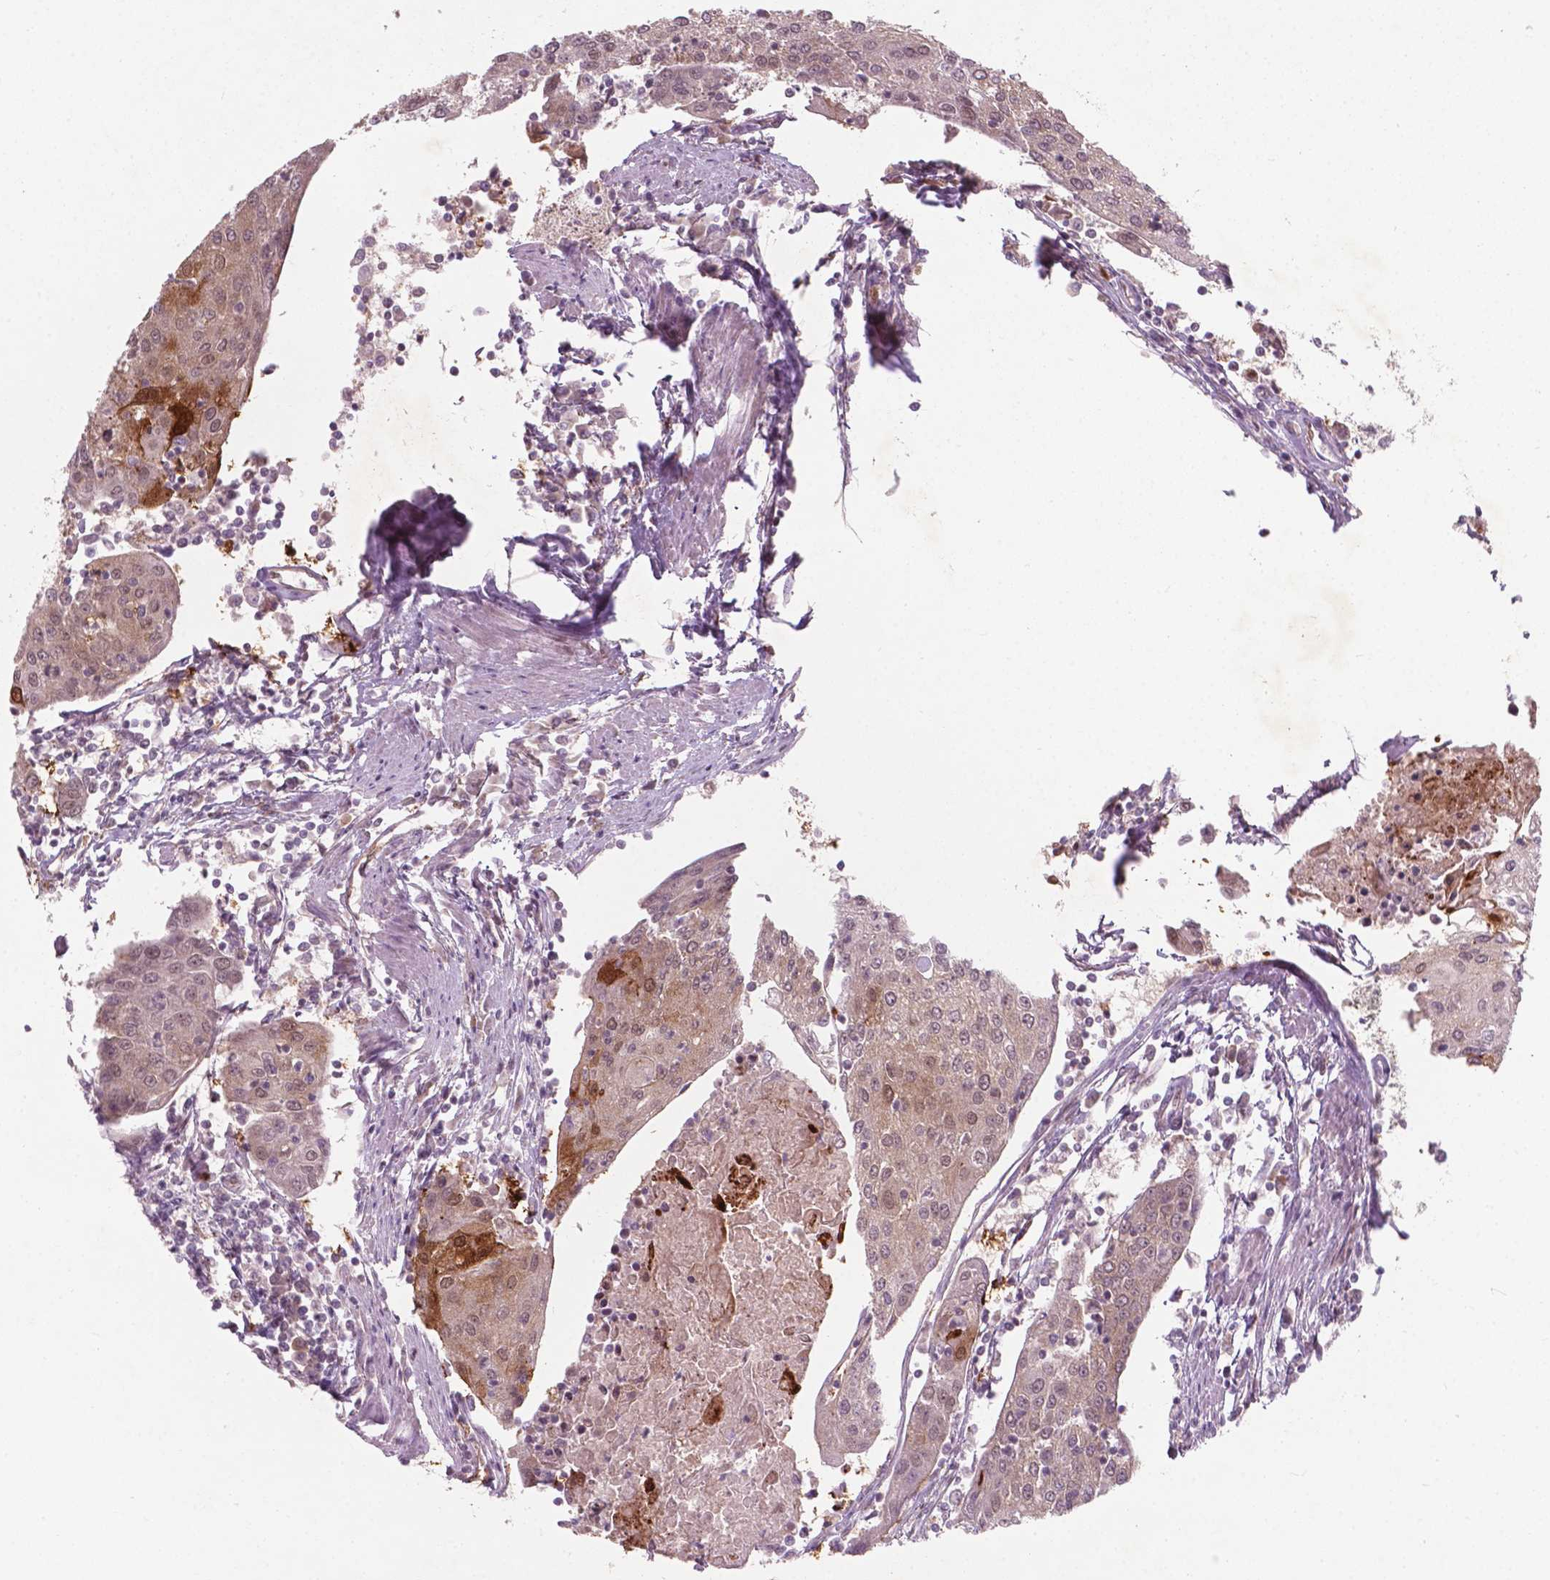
{"staining": {"intensity": "moderate", "quantity": ">75%", "location": "cytoplasmic/membranous"}, "tissue": "urothelial cancer", "cell_type": "Tumor cells", "image_type": "cancer", "snomed": [{"axis": "morphology", "description": "Urothelial carcinoma, High grade"}, {"axis": "topography", "description": "Urinary bladder"}], "caption": "Brown immunohistochemical staining in high-grade urothelial carcinoma demonstrates moderate cytoplasmic/membranous positivity in about >75% of tumor cells.", "gene": "NFAT5", "patient": {"sex": "female", "age": 85}}